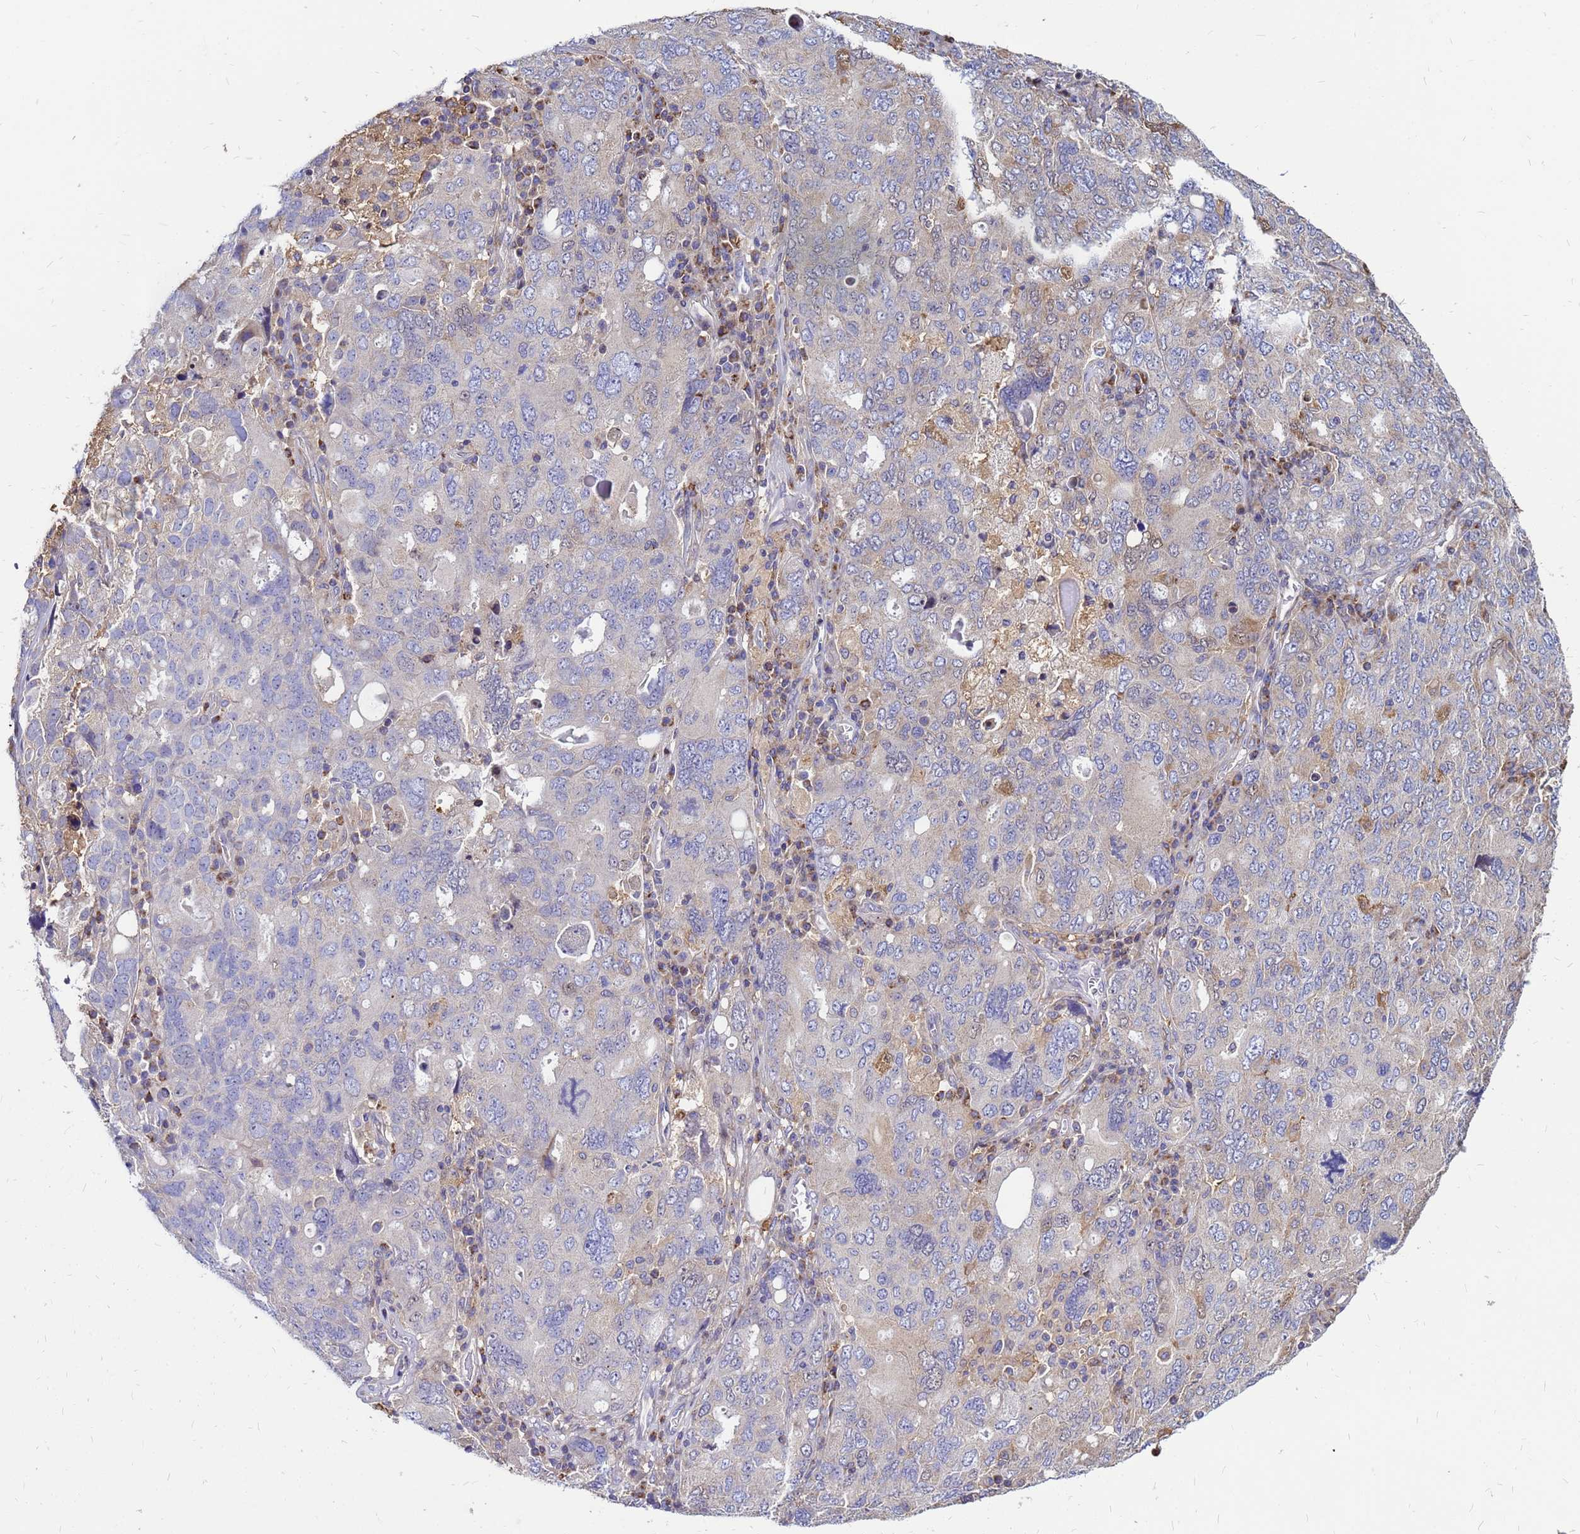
{"staining": {"intensity": "weak", "quantity": "<25%", "location": "cytoplasmic/membranous"}, "tissue": "ovarian cancer", "cell_type": "Tumor cells", "image_type": "cancer", "snomed": [{"axis": "morphology", "description": "Carcinoma, endometroid"}, {"axis": "topography", "description": "Ovary"}], "caption": "A histopathology image of endometroid carcinoma (ovarian) stained for a protein demonstrates no brown staining in tumor cells. (DAB (3,3'-diaminobenzidine) immunohistochemistry visualized using brightfield microscopy, high magnification).", "gene": "MOB2", "patient": {"sex": "female", "age": 62}}